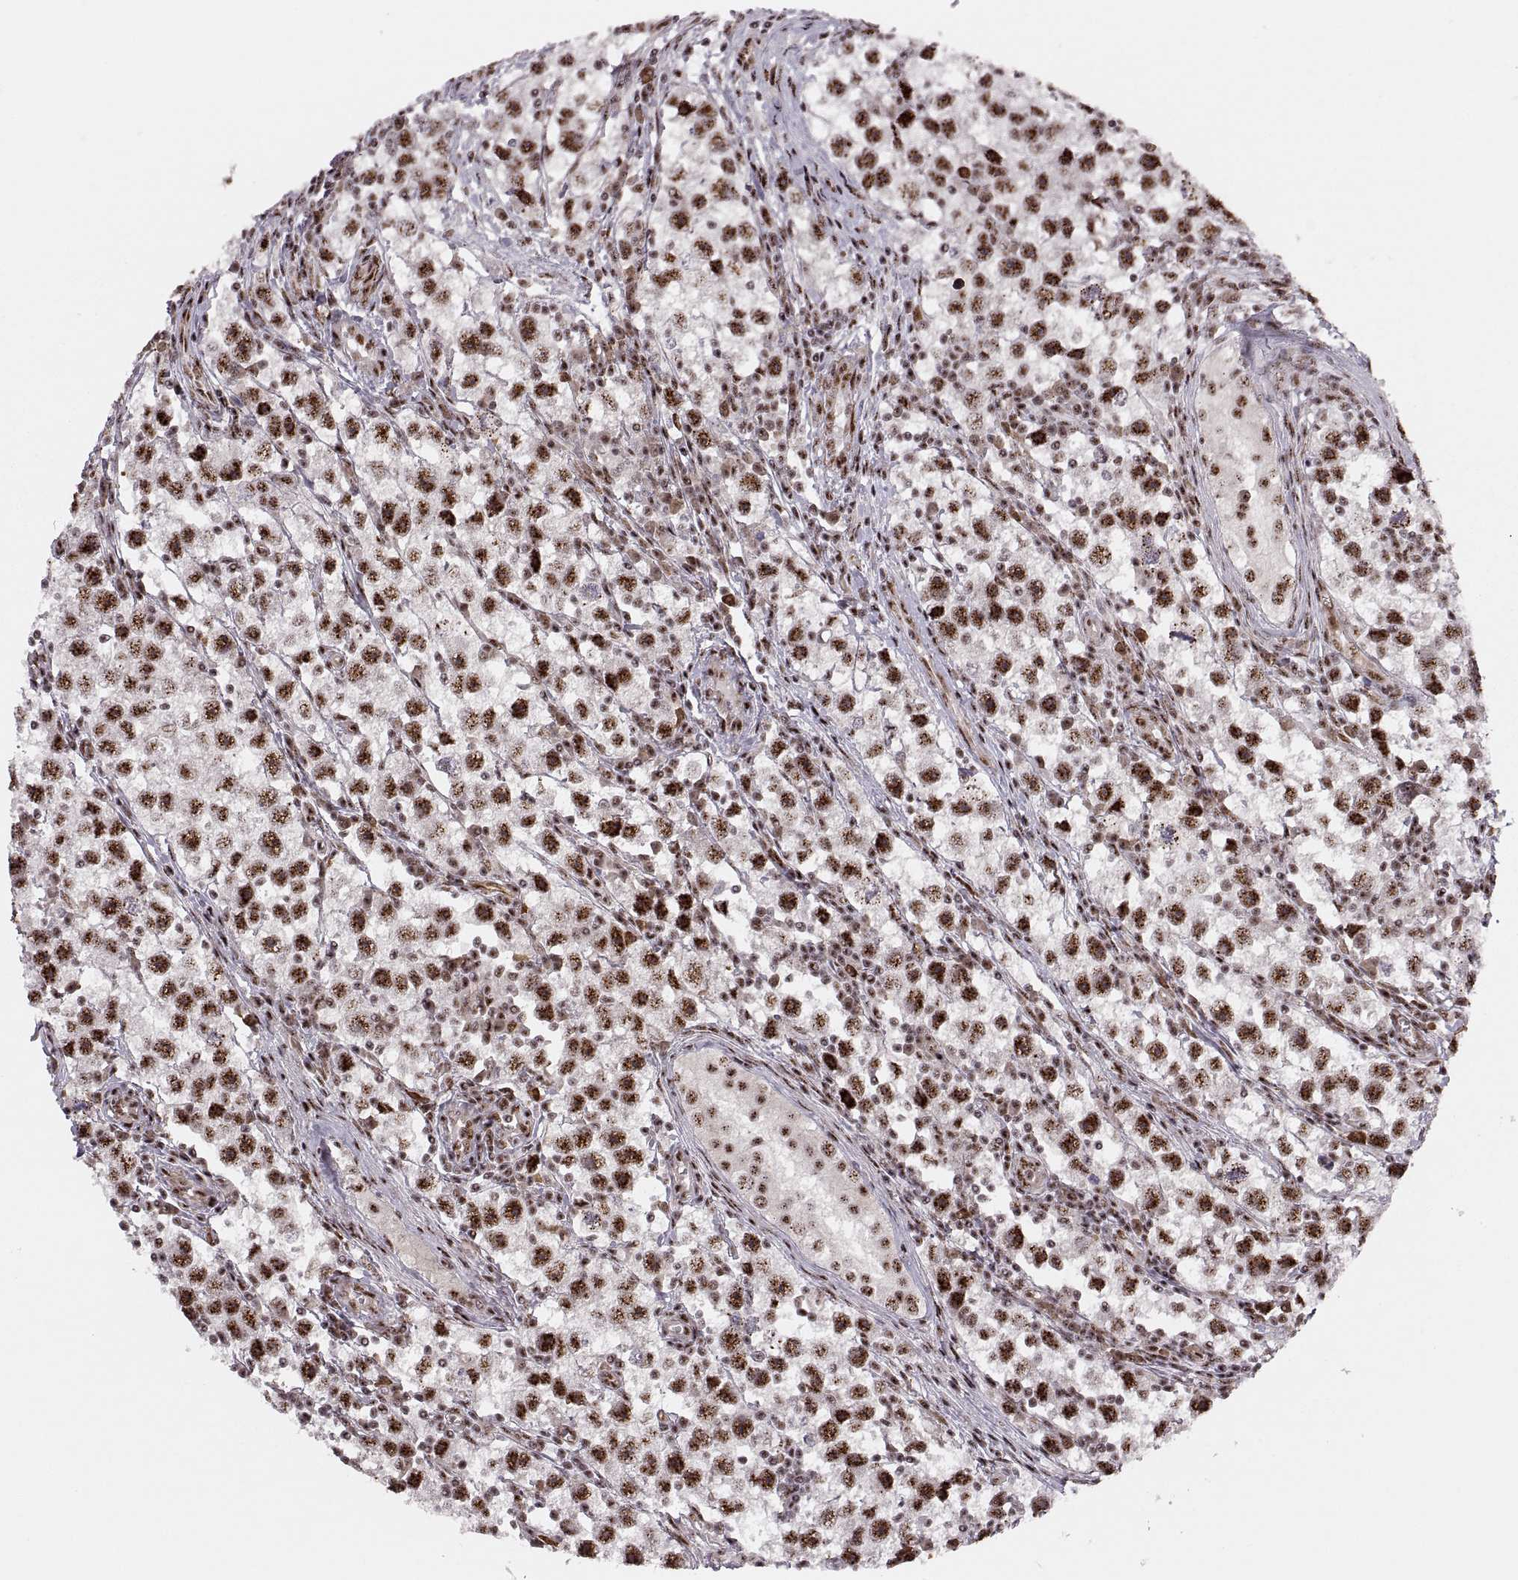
{"staining": {"intensity": "strong", "quantity": ">75%", "location": "nuclear"}, "tissue": "testis cancer", "cell_type": "Tumor cells", "image_type": "cancer", "snomed": [{"axis": "morphology", "description": "Seminoma, NOS"}, {"axis": "topography", "description": "Testis"}], "caption": "High-power microscopy captured an immunohistochemistry (IHC) histopathology image of testis cancer (seminoma), revealing strong nuclear positivity in approximately >75% of tumor cells.", "gene": "ZCCHC17", "patient": {"sex": "male", "age": 30}}